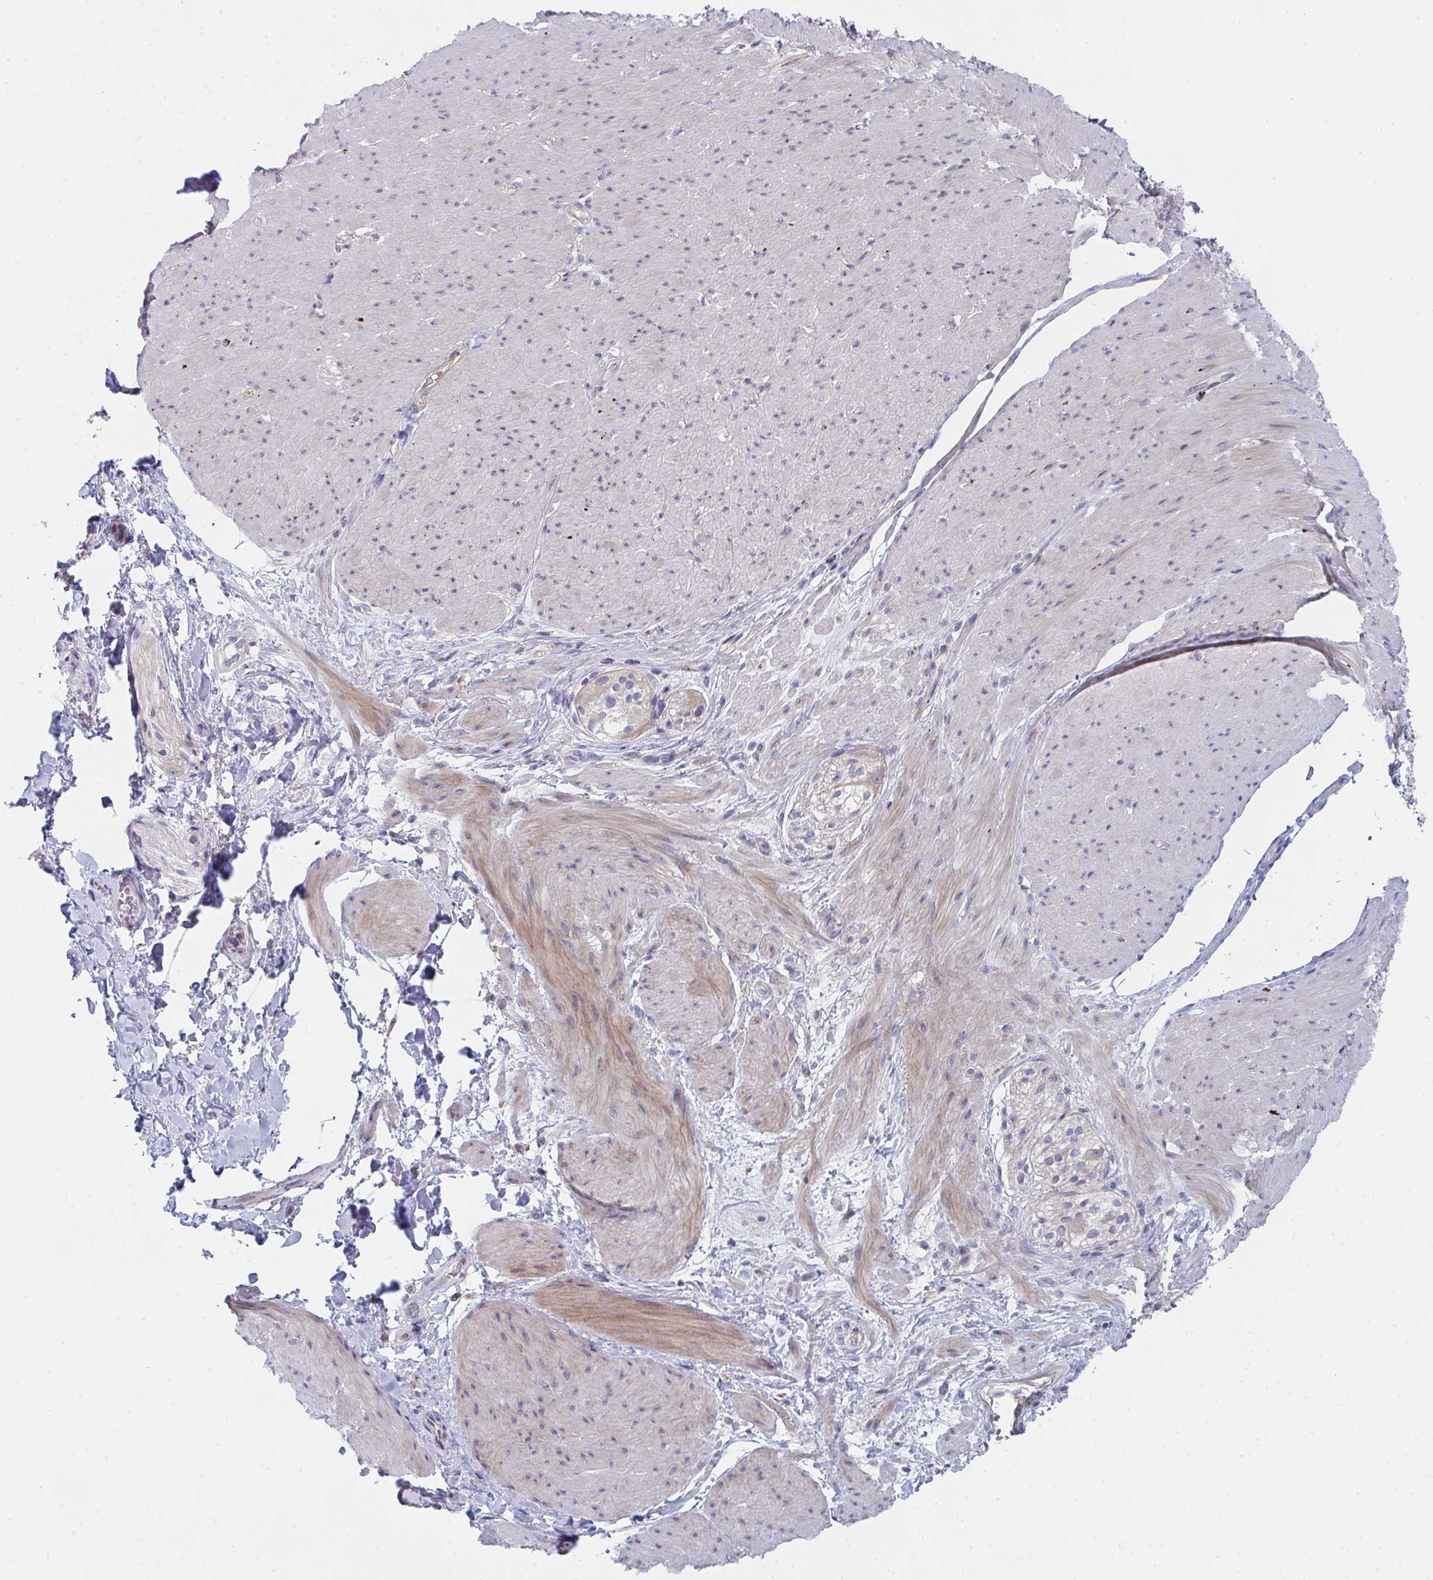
{"staining": {"intensity": "moderate", "quantity": "<25%", "location": "cytoplasmic/membranous"}, "tissue": "smooth muscle", "cell_type": "Smooth muscle cells", "image_type": "normal", "snomed": [{"axis": "morphology", "description": "Normal tissue, NOS"}, {"axis": "topography", "description": "Smooth muscle"}, {"axis": "topography", "description": "Rectum"}], "caption": "A histopathology image of human smooth muscle stained for a protein shows moderate cytoplasmic/membranous brown staining in smooth muscle cells. (Stains: DAB (3,3'-diaminobenzidine) in brown, nuclei in blue, Microscopy: brightfield microscopy at high magnification).", "gene": "VWDE", "patient": {"sex": "male", "age": 53}}